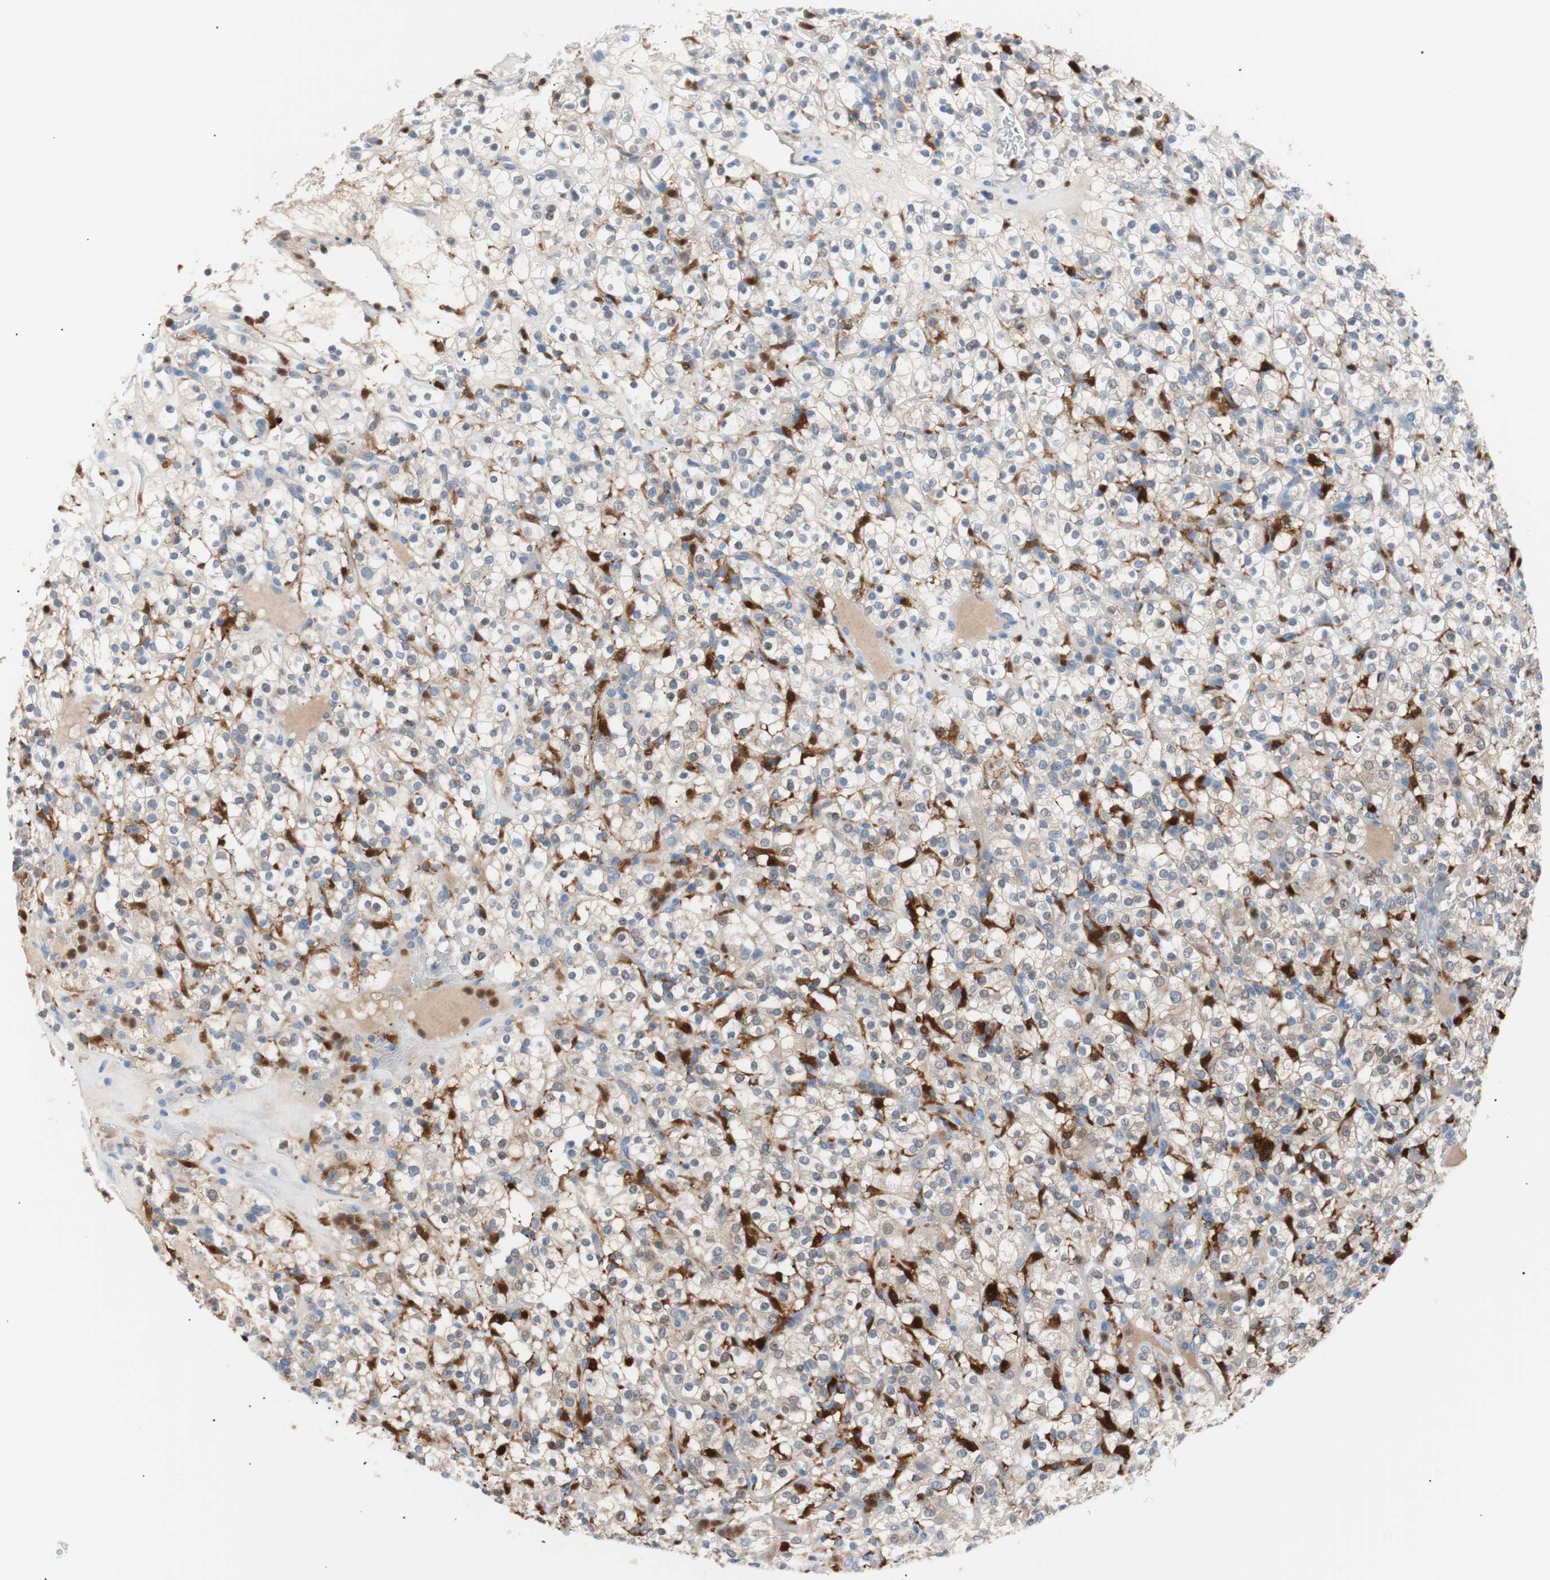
{"staining": {"intensity": "strong", "quantity": "<25%", "location": "cytoplasmic/membranous,nuclear"}, "tissue": "renal cancer", "cell_type": "Tumor cells", "image_type": "cancer", "snomed": [{"axis": "morphology", "description": "Normal tissue, NOS"}, {"axis": "morphology", "description": "Adenocarcinoma, NOS"}, {"axis": "topography", "description": "Kidney"}], "caption": "Immunohistochemical staining of human renal adenocarcinoma shows medium levels of strong cytoplasmic/membranous and nuclear positivity in approximately <25% of tumor cells. (DAB IHC with brightfield microscopy, high magnification).", "gene": "IL18", "patient": {"sex": "female", "age": 72}}